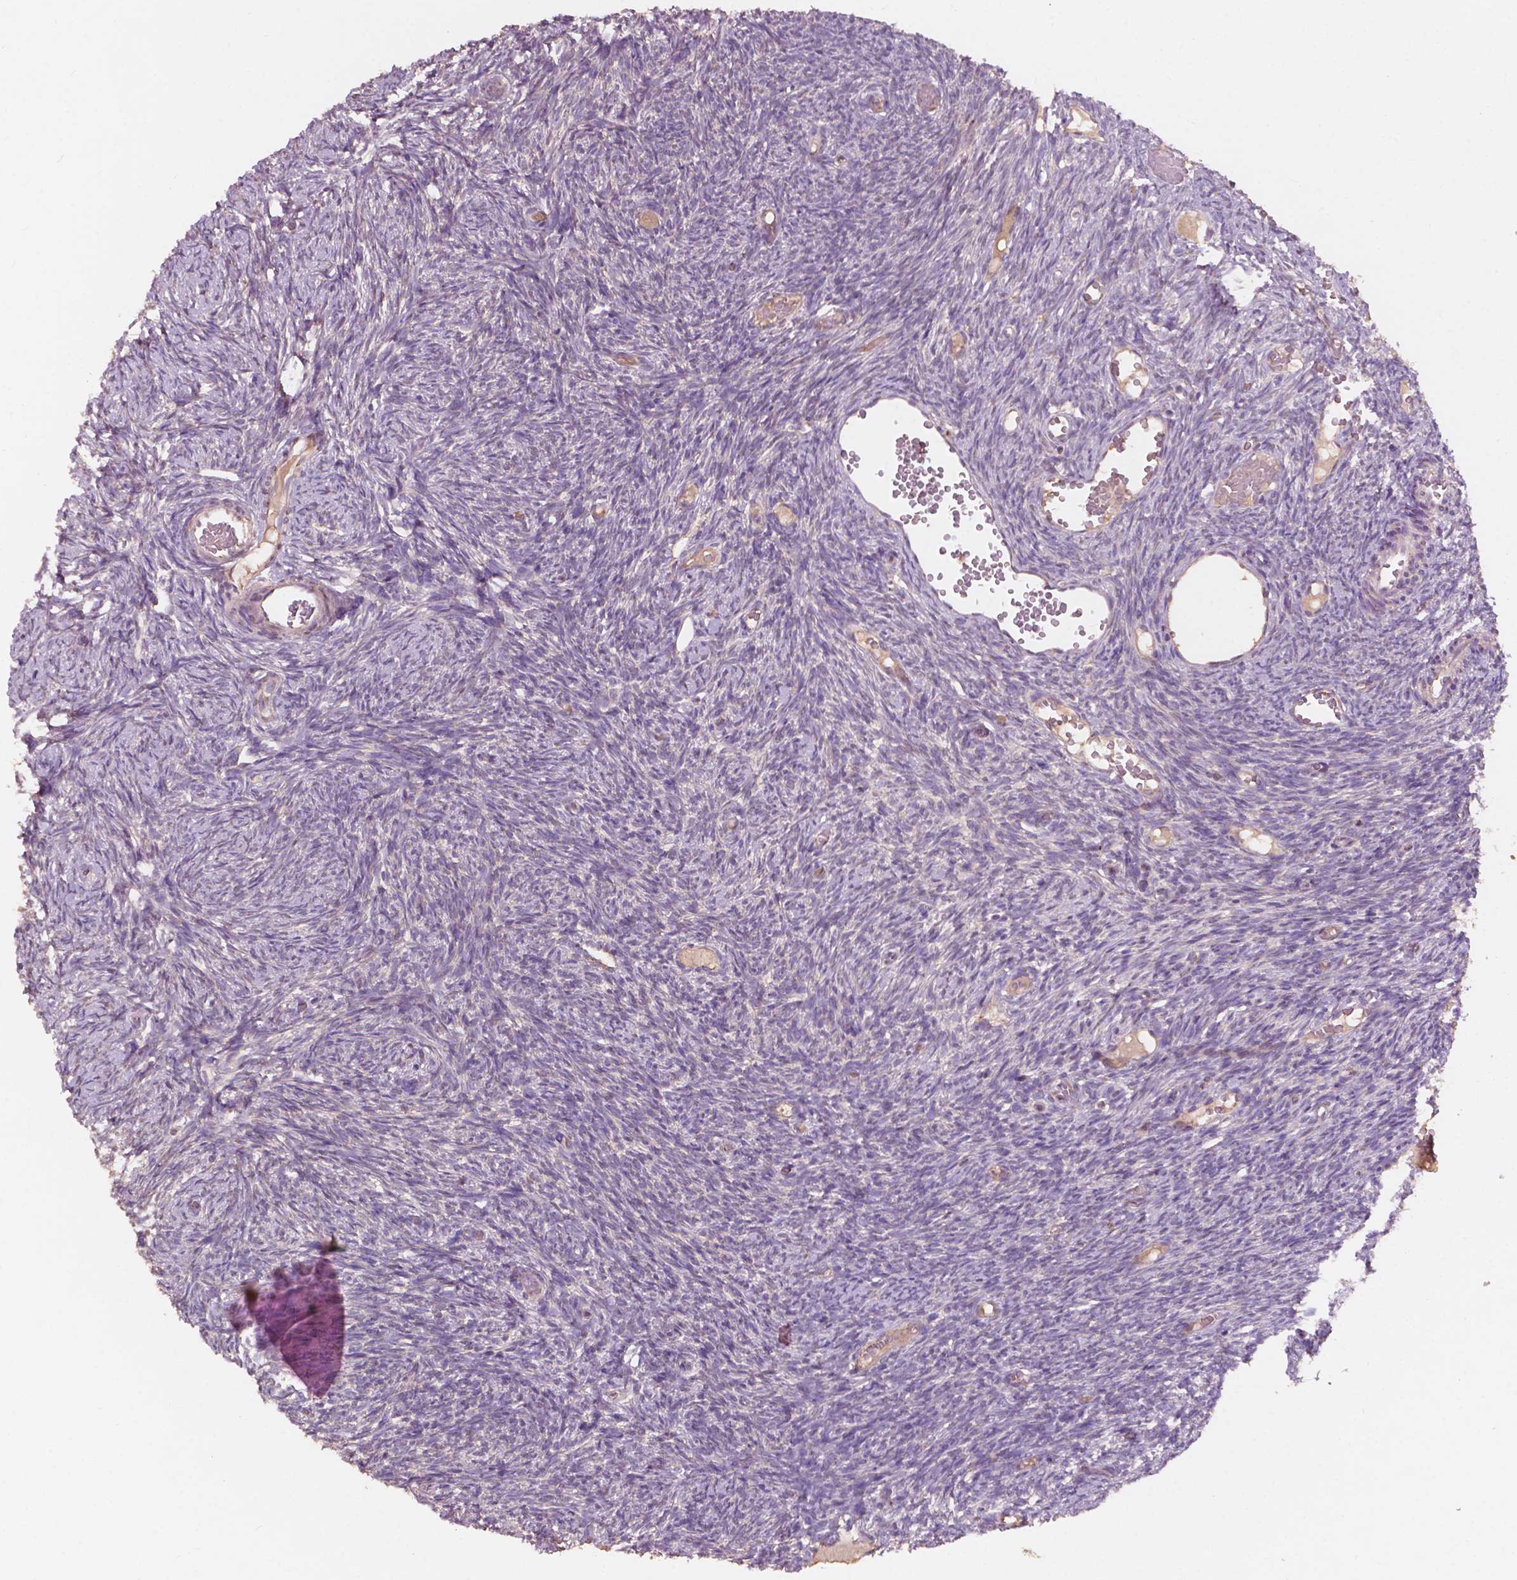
{"staining": {"intensity": "moderate", "quantity": "<25%", "location": "cytoplasmic/membranous"}, "tissue": "ovary", "cell_type": "Ovarian stroma cells", "image_type": "normal", "snomed": [{"axis": "morphology", "description": "Normal tissue, NOS"}, {"axis": "topography", "description": "Ovary"}], "caption": "Ovarian stroma cells exhibit low levels of moderate cytoplasmic/membranous staining in about <25% of cells in unremarkable human ovary. (Stains: DAB in brown, nuclei in blue, Microscopy: brightfield microscopy at high magnification).", "gene": "CHPT1", "patient": {"sex": "female", "age": 39}}